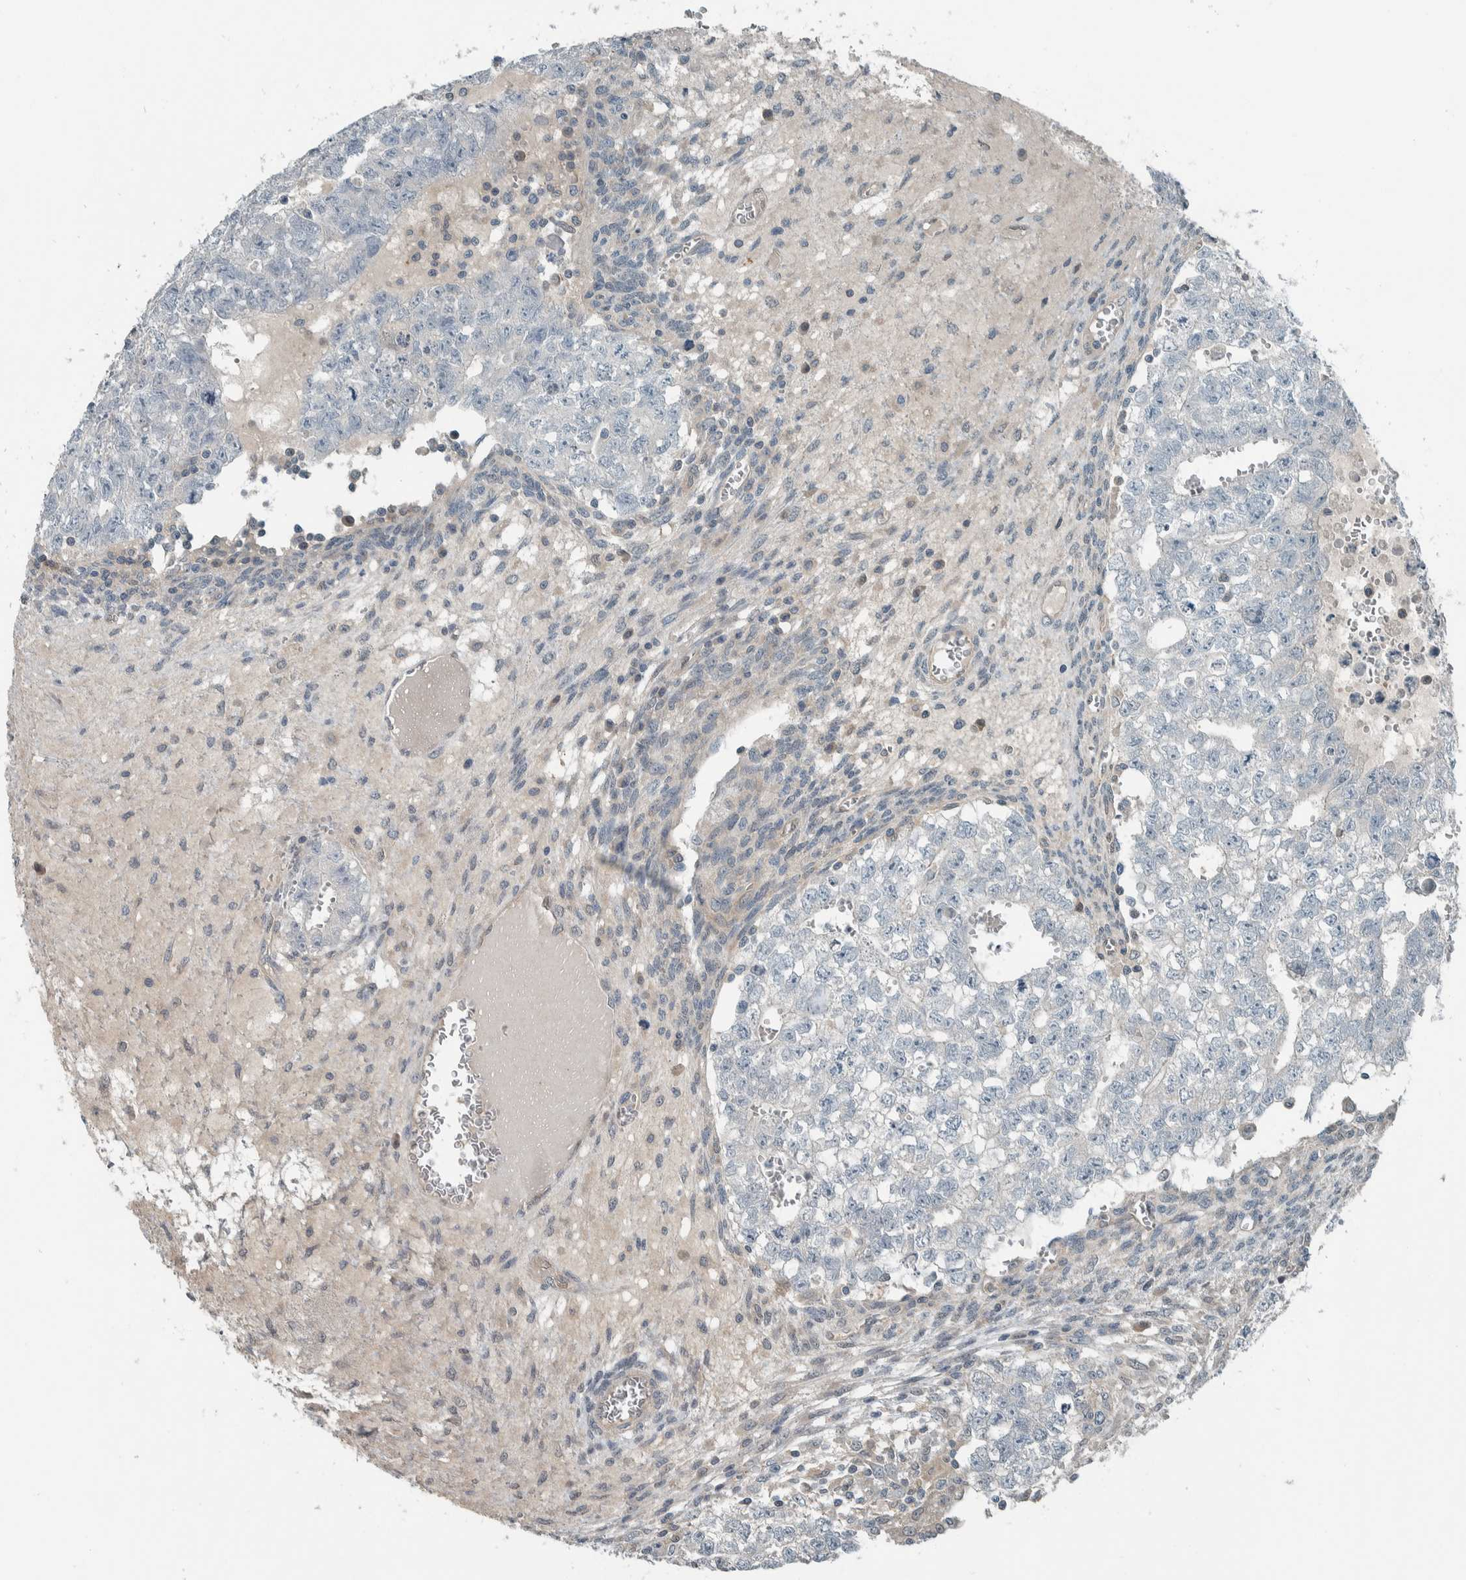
{"staining": {"intensity": "negative", "quantity": "none", "location": "none"}, "tissue": "testis cancer", "cell_type": "Tumor cells", "image_type": "cancer", "snomed": [{"axis": "morphology", "description": "Seminoma, NOS"}, {"axis": "morphology", "description": "Carcinoma, Embryonal, NOS"}, {"axis": "topography", "description": "Testis"}], "caption": "Immunohistochemistry (IHC) histopathology image of neoplastic tissue: human testis cancer stained with DAB (3,3'-diaminobenzidine) reveals no significant protein staining in tumor cells. (DAB IHC visualized using brightfield microscopy, high magnification).", "gene": "ALAD", "patient": {"sex": "male", "age": 38}}